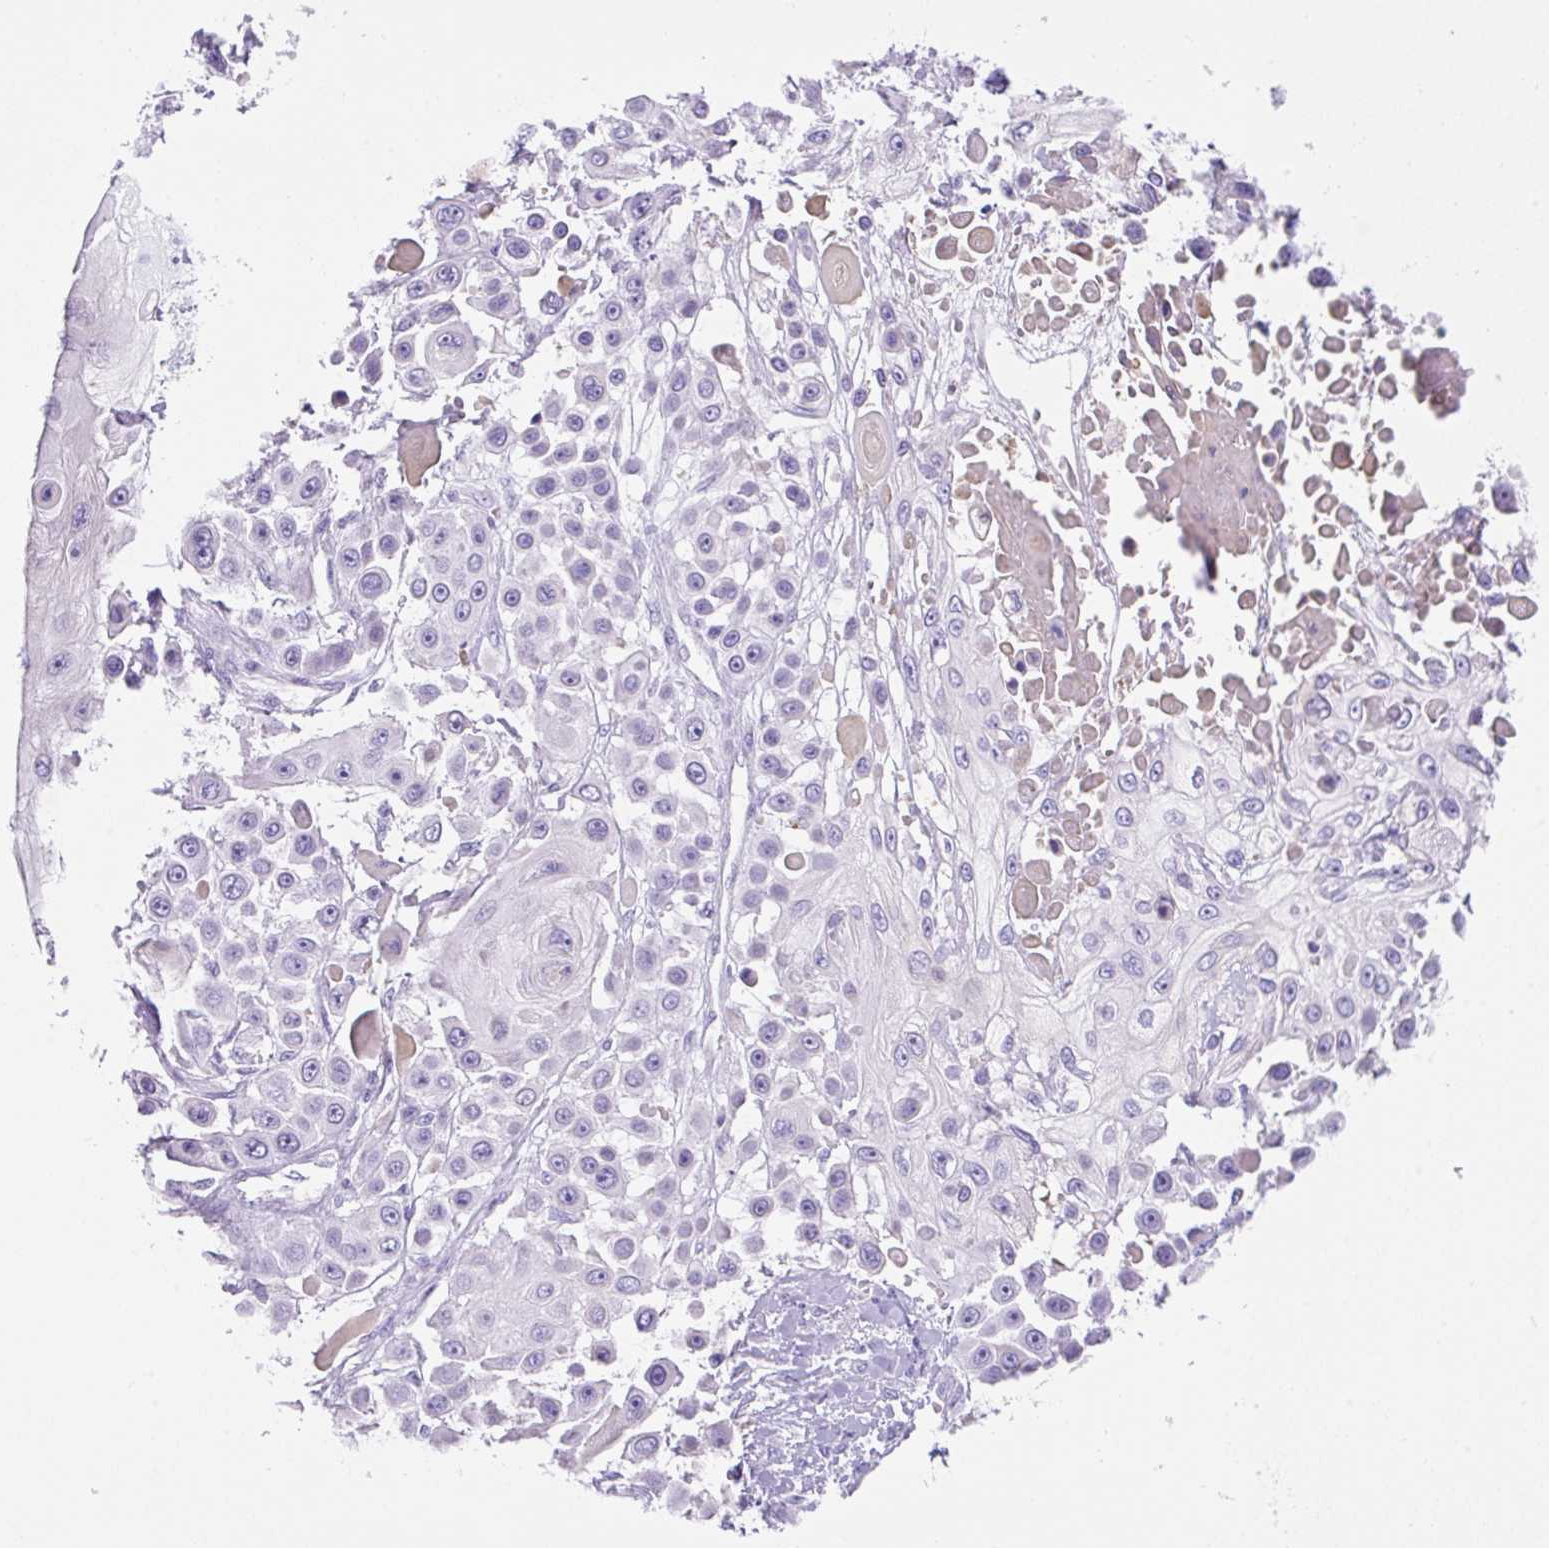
{"staining": {"intensity": "negative", "quantity": "none", "location": "none"}, "tissue": "skin cancer", "cell_type": "Tumor cells", "image_type": "cancer", "snomed": [{"axis": "morphology", "description": "Squamous cell carcinoma, NOS"}, {"axis": "topography", "description": "Skin"}], "caption": "Skin cancer was stained to show a protein in brown. There is no significant expression in tumor cells.", "gene": "TDRD15", "patient": {"sex": "male", "age": 67}}